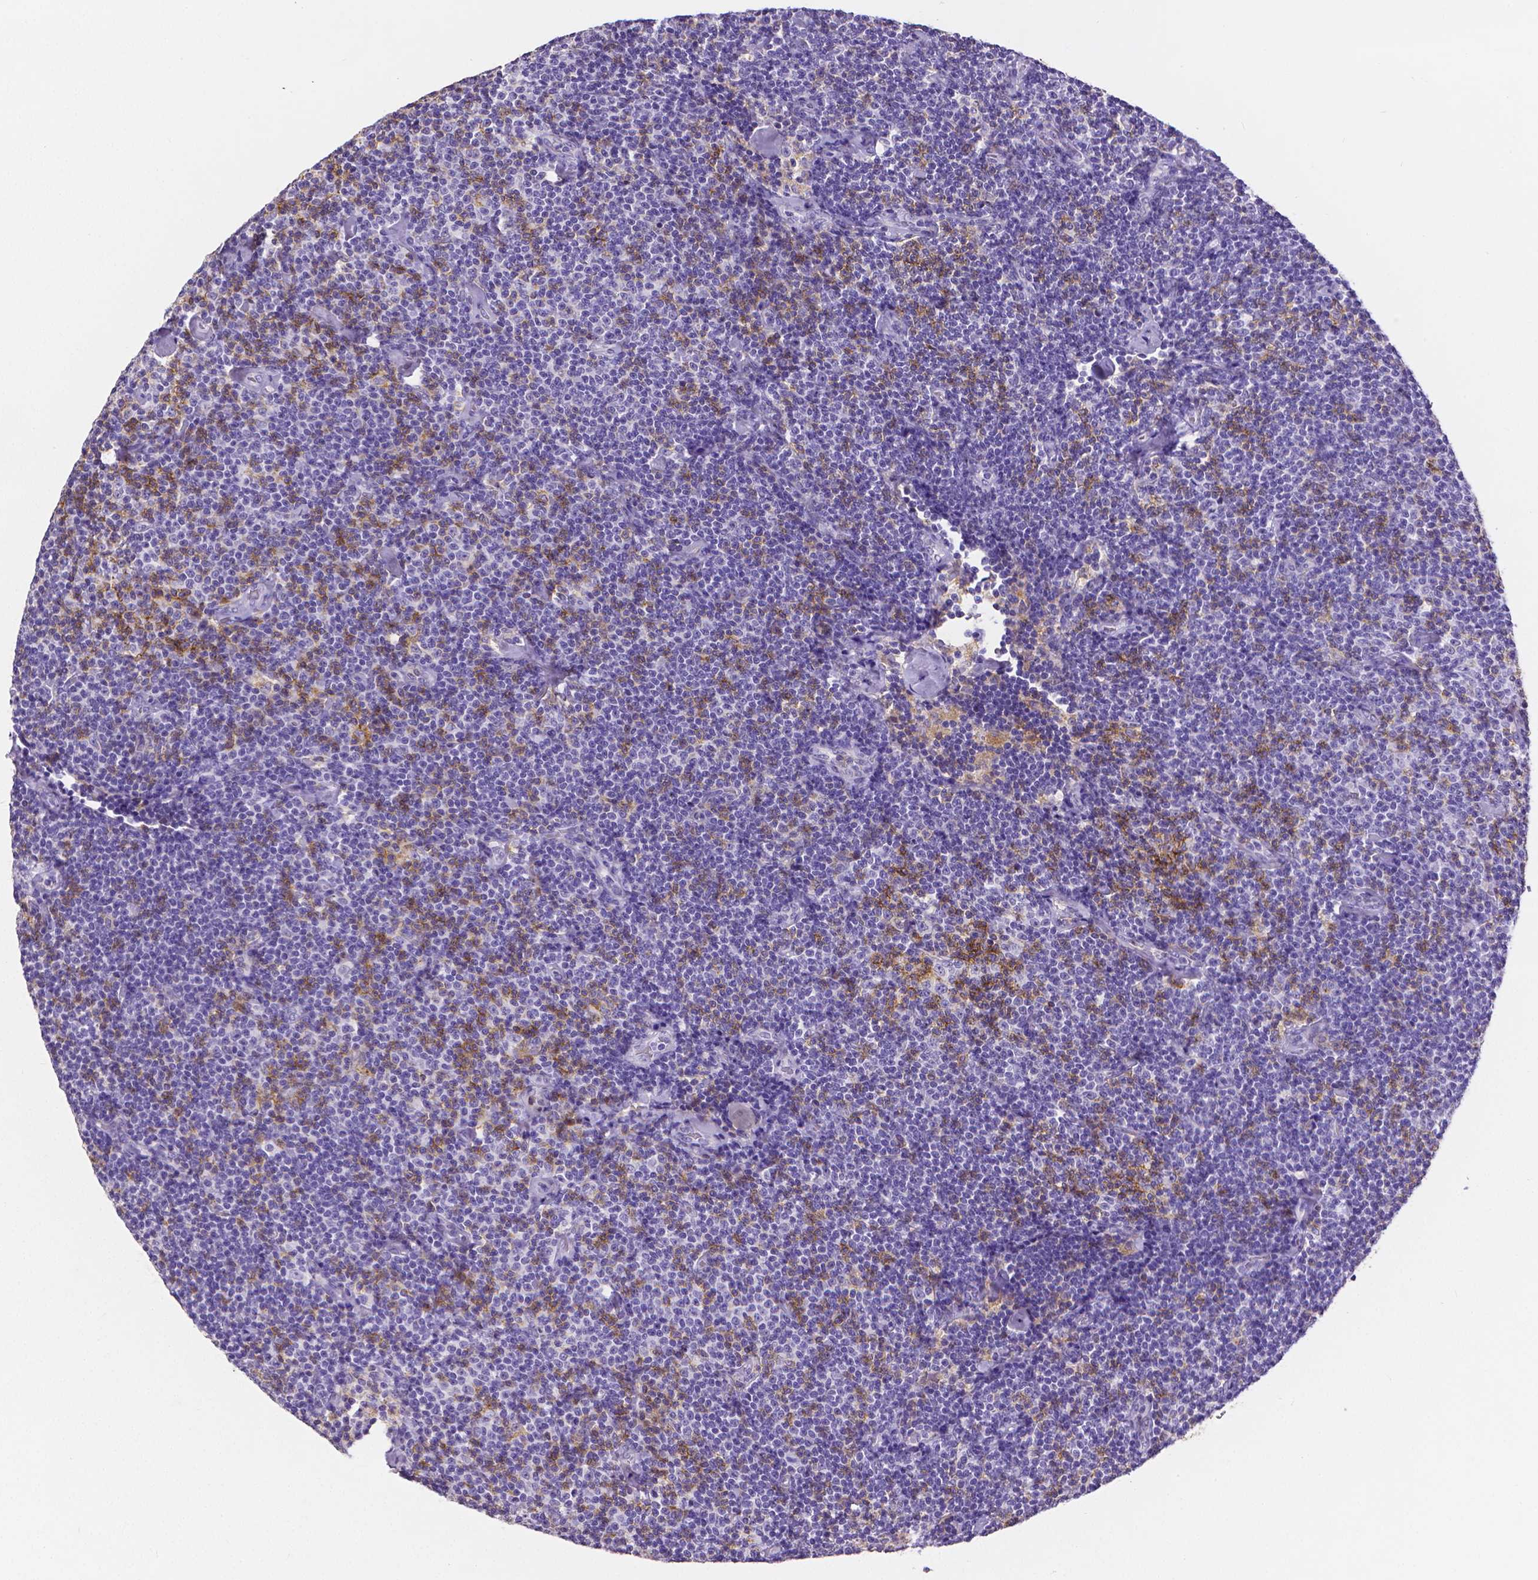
{"staining": {"intensity": "negative", "quantity": "none", "location": "none"}, "tissue": "lymphoma", "cell_type": "Tumor cells", "image_type": "cancer", "snomed": [{"axis": "morphology", "description": "Malignant lymphoma, non-Hodgkin's type, Low grade"}, {"axis": "topography", "description": "Lymph node"}], "caption": "An image of human lymphoma is negative for staining in tumor cells.", "gene": "CD4", "patient": {"sex": "male", "age": 81}}